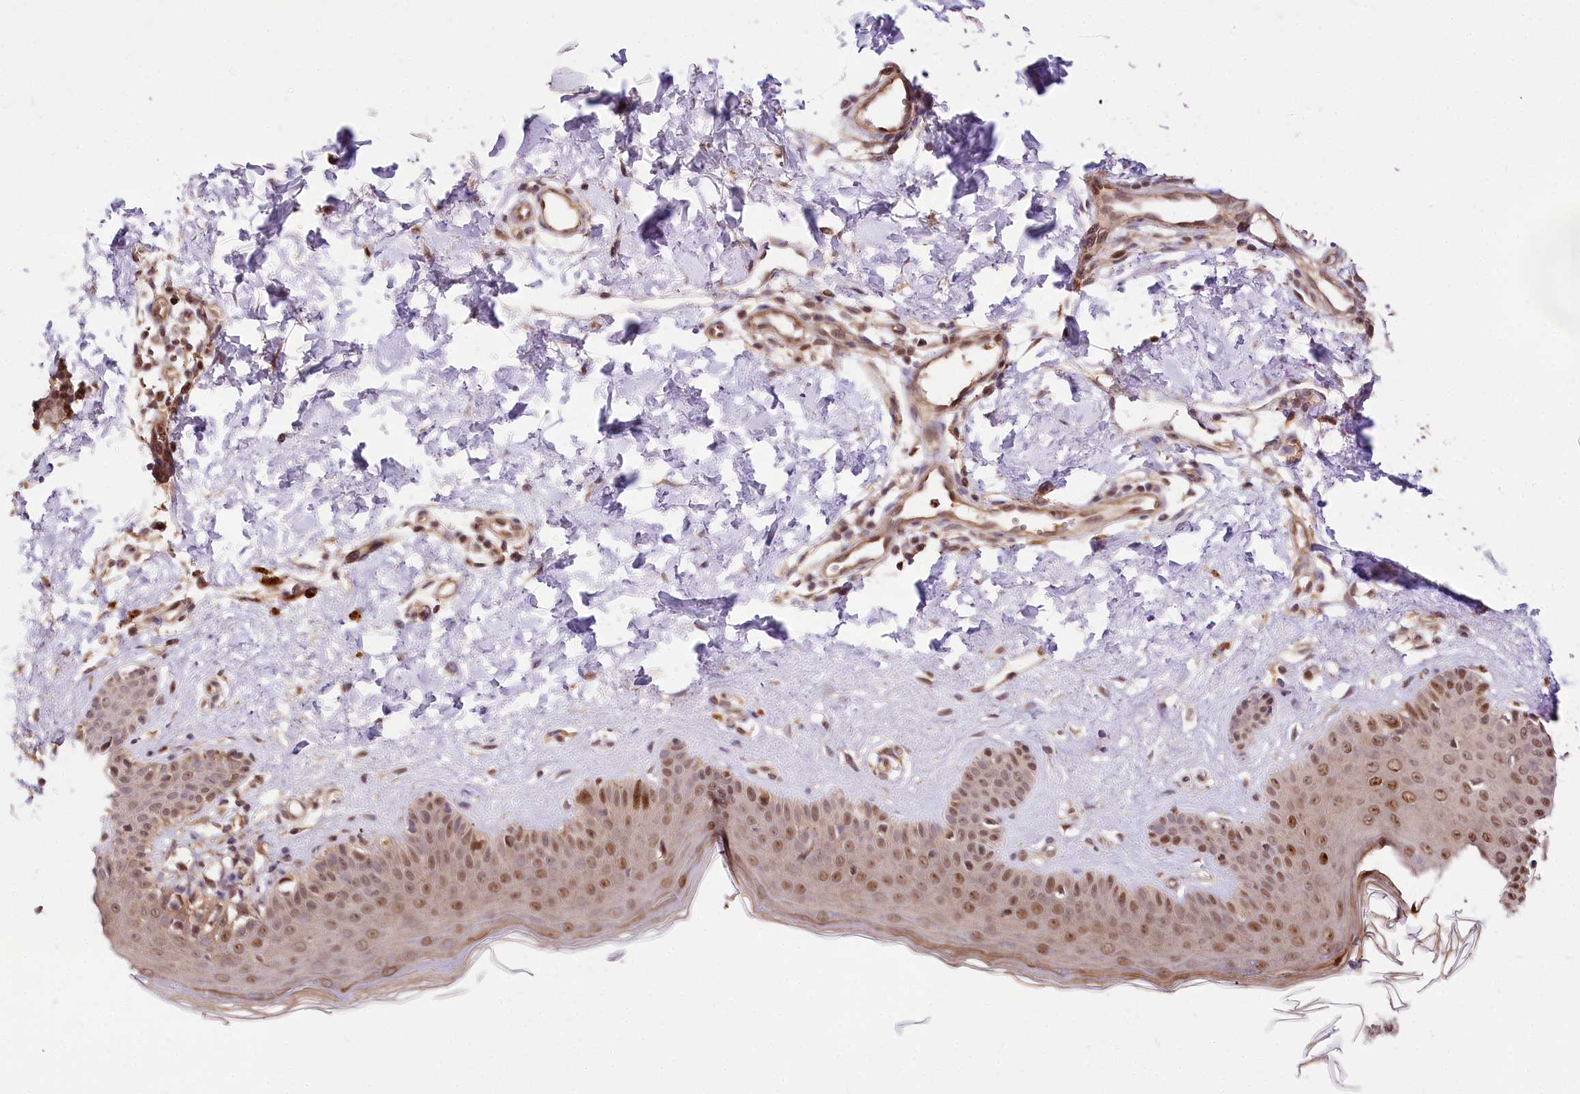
{"staining": {"intensity": "moderate", "quantity": ">75%", "location": "cytoplasmic/membranous,nuclear"}, "tissue": "skin", "cell_type": "Fibroblasts", "image_type": "normal", "snomed": [{"axis": "morphology", "description": "Normal tissue, NOS"}, {"axis": "topography", "description": "Skin"}], "caption": "IHC histopathology image of benign human skin stained for a protein (brown), which demonstrates medium levels of moderate cytoplasmic/membranous,nuclear staining in about >75% of fibroblasts.", "gene": "GNL3L", "patient": {"sex": "male", "age": 52}}